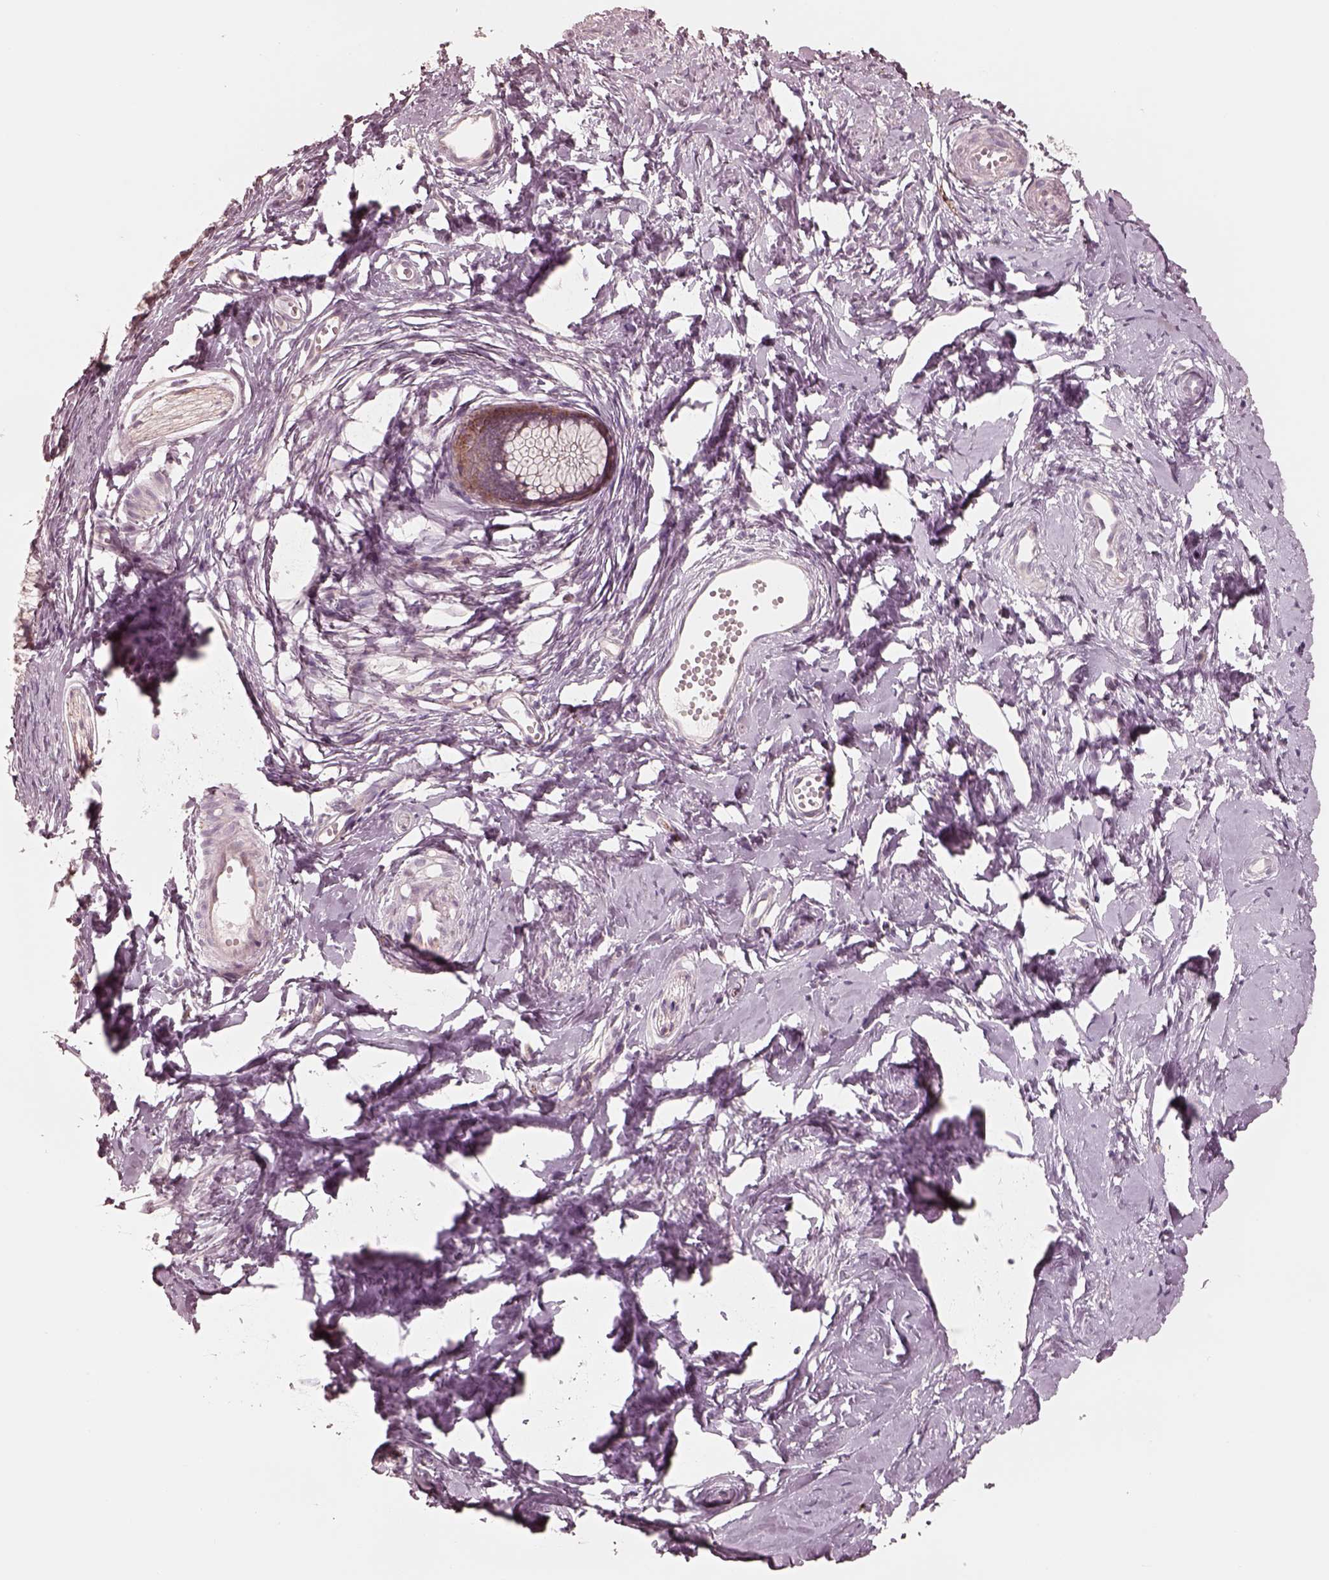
{"staining": {"intensity": "weak", "quantity": "25%-75%", "location": "cytoplasmic/membranous"}, "tissue": "cervix", "cell_type": "Glandular cells", "image_type": "normal", "snomed": [{"axis": "morphology", "description": "Normal tissue, NOS"}, {"axis": "topography", "description": "Cervix"}], "caption": "Immunohistochemistry (IHC) histopathology image of benign cervix stained for a protein (brown), which reveals low levels of weak cytoplasmic/membranous staining in about 25%-75% of glandular cells.", "gene": "RAB3C", "patient": {"sex": "female", "age": 40}}